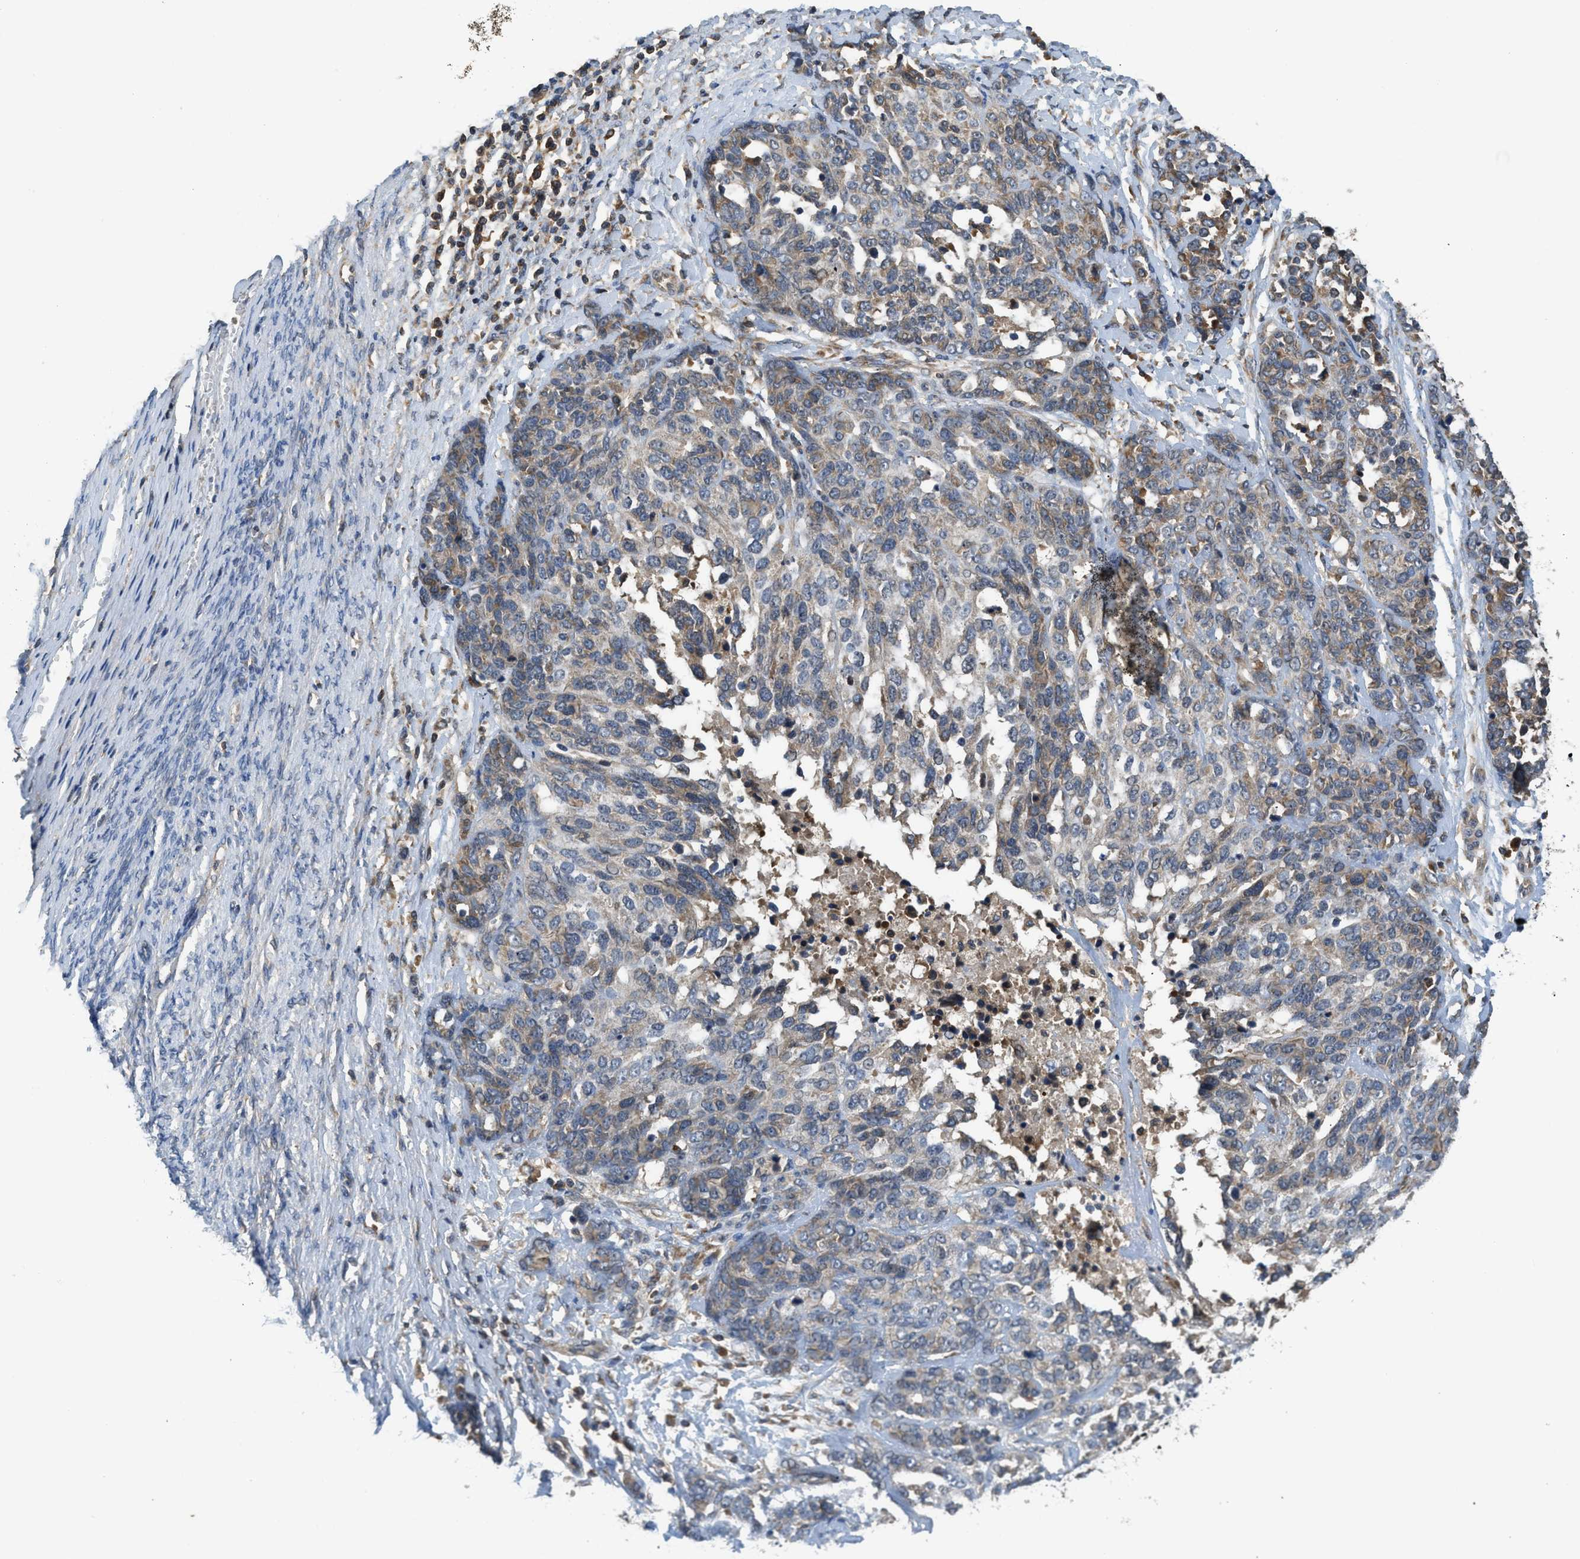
{"staining": {"intensity": "weak", "quantity": "25%-75%", "location": "cytoplasmic/membranous"}, "tissue": "ovarian cancer", "cell_type": "Tumor cells", "image_type": "cancer", "snomed": [{"axis": "morphology", "description": "Cystadenocarcinoma, serous, NOS"}, {"axis": "topography", "description": "Ovary"}], "caption": "Immunohistochemical staining of serous cystadenocarcinoma (ovarian) reveals low levels of weak cytoplasmic/membranous protein expression in about 25%-75% of tumor cells.", "gene": "PAFAH2", "patient": {"sex": "female", "age": 44}}